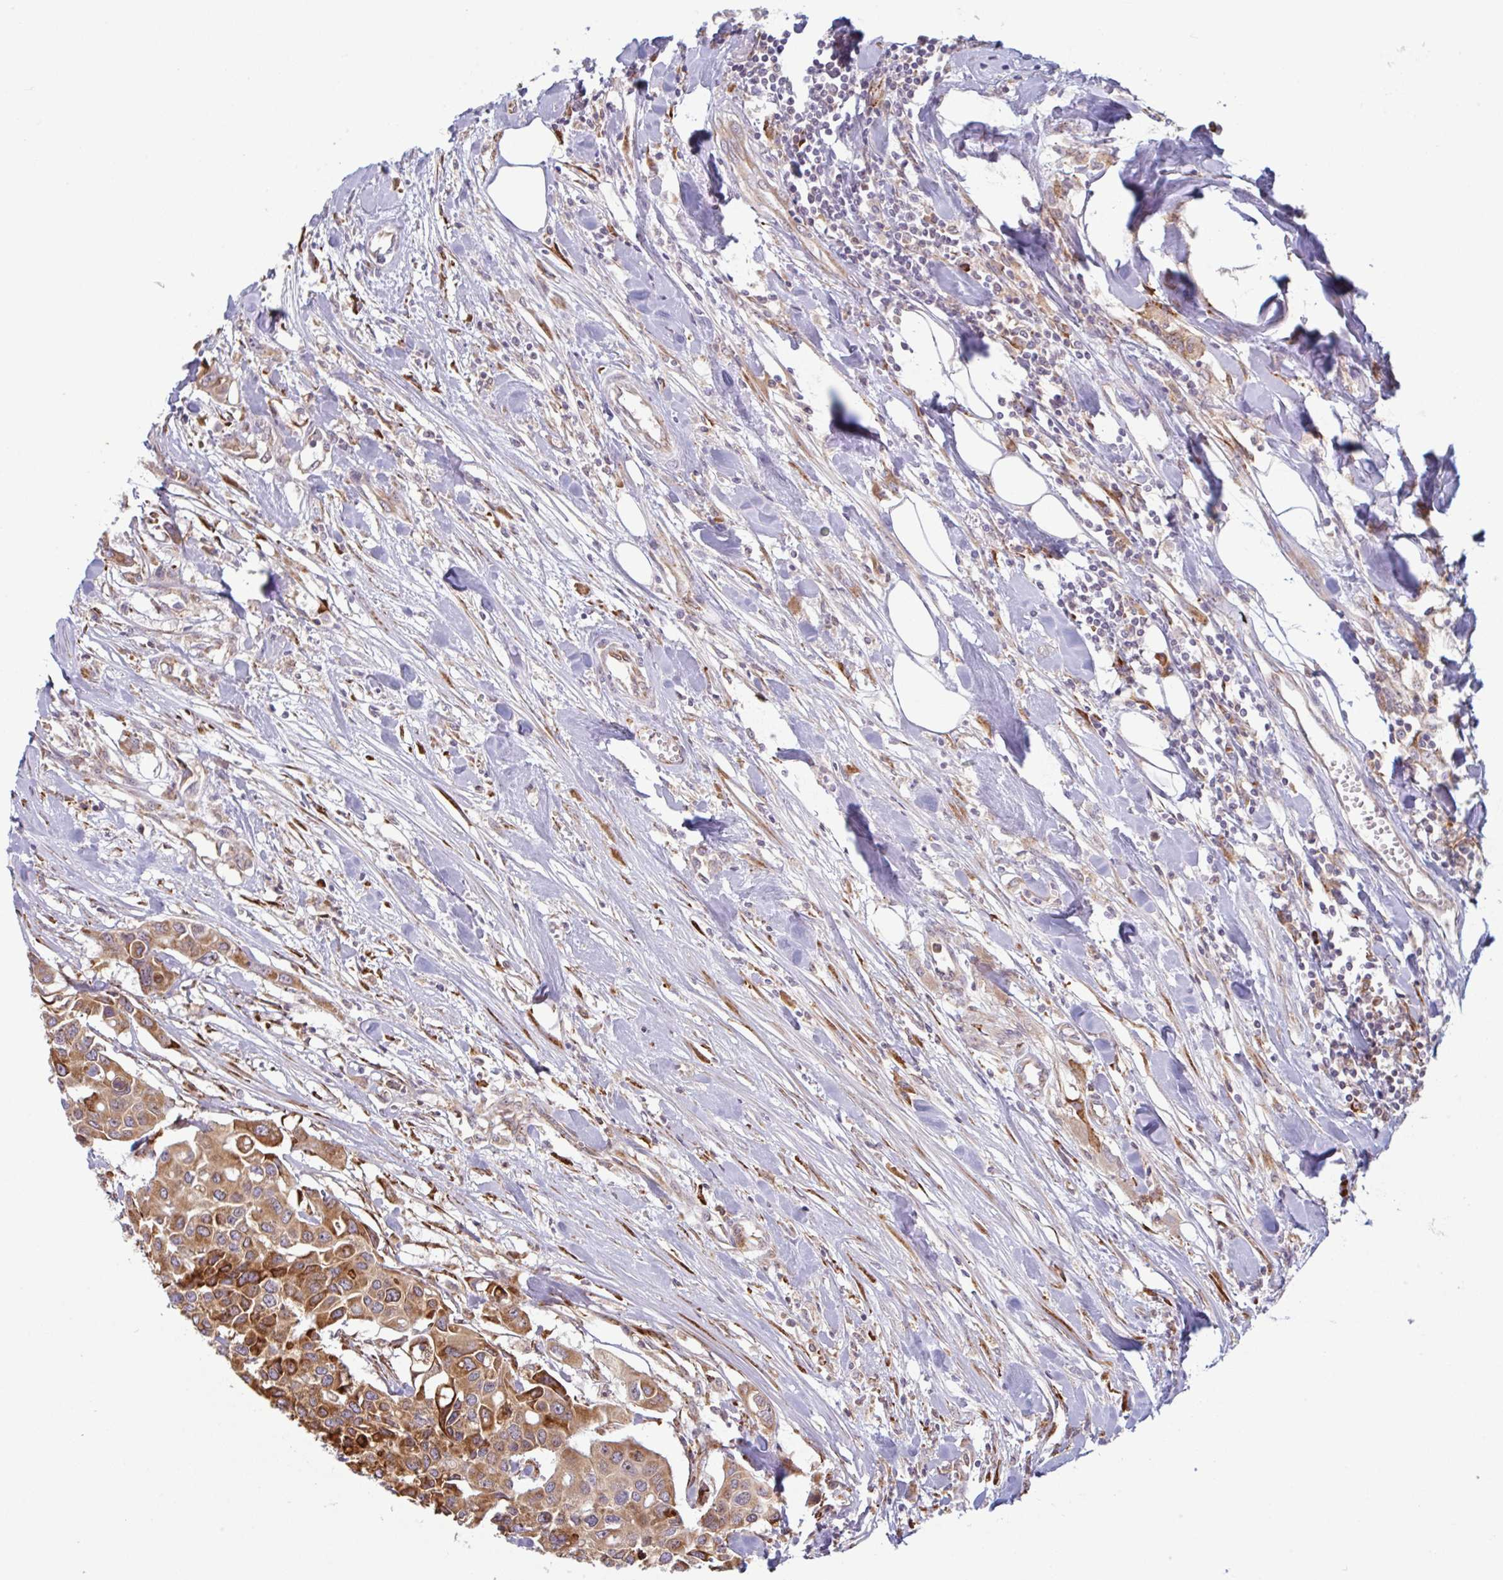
{"staining": {"intensity": "moderate", "quantity": ">75%", "location": "cytoplasmic/membranous"}, "tissue": "colorectal cancer", "cell_type": "Tumor cells", "image_type": "cancer", "snomed": [{"axis": "morphology", "description": "Adenocarcinoma, NOS"}, {"axis": "topography", "description": "Colon"}], "caption": "Immunohistochemistry (IHC) (DAB) staining of human colorectal cancer (adenocarcinoma) exhibits moderate cytoplasmic/membranous protein staining in approximately >75% of tumor cells. The staining was performed using DAB, with brown indicating positive protein expression. Nuclei are stained blue with hematoxylin.", "gene": "RIT1", "patient": {"sex": "male", "age": 77}}